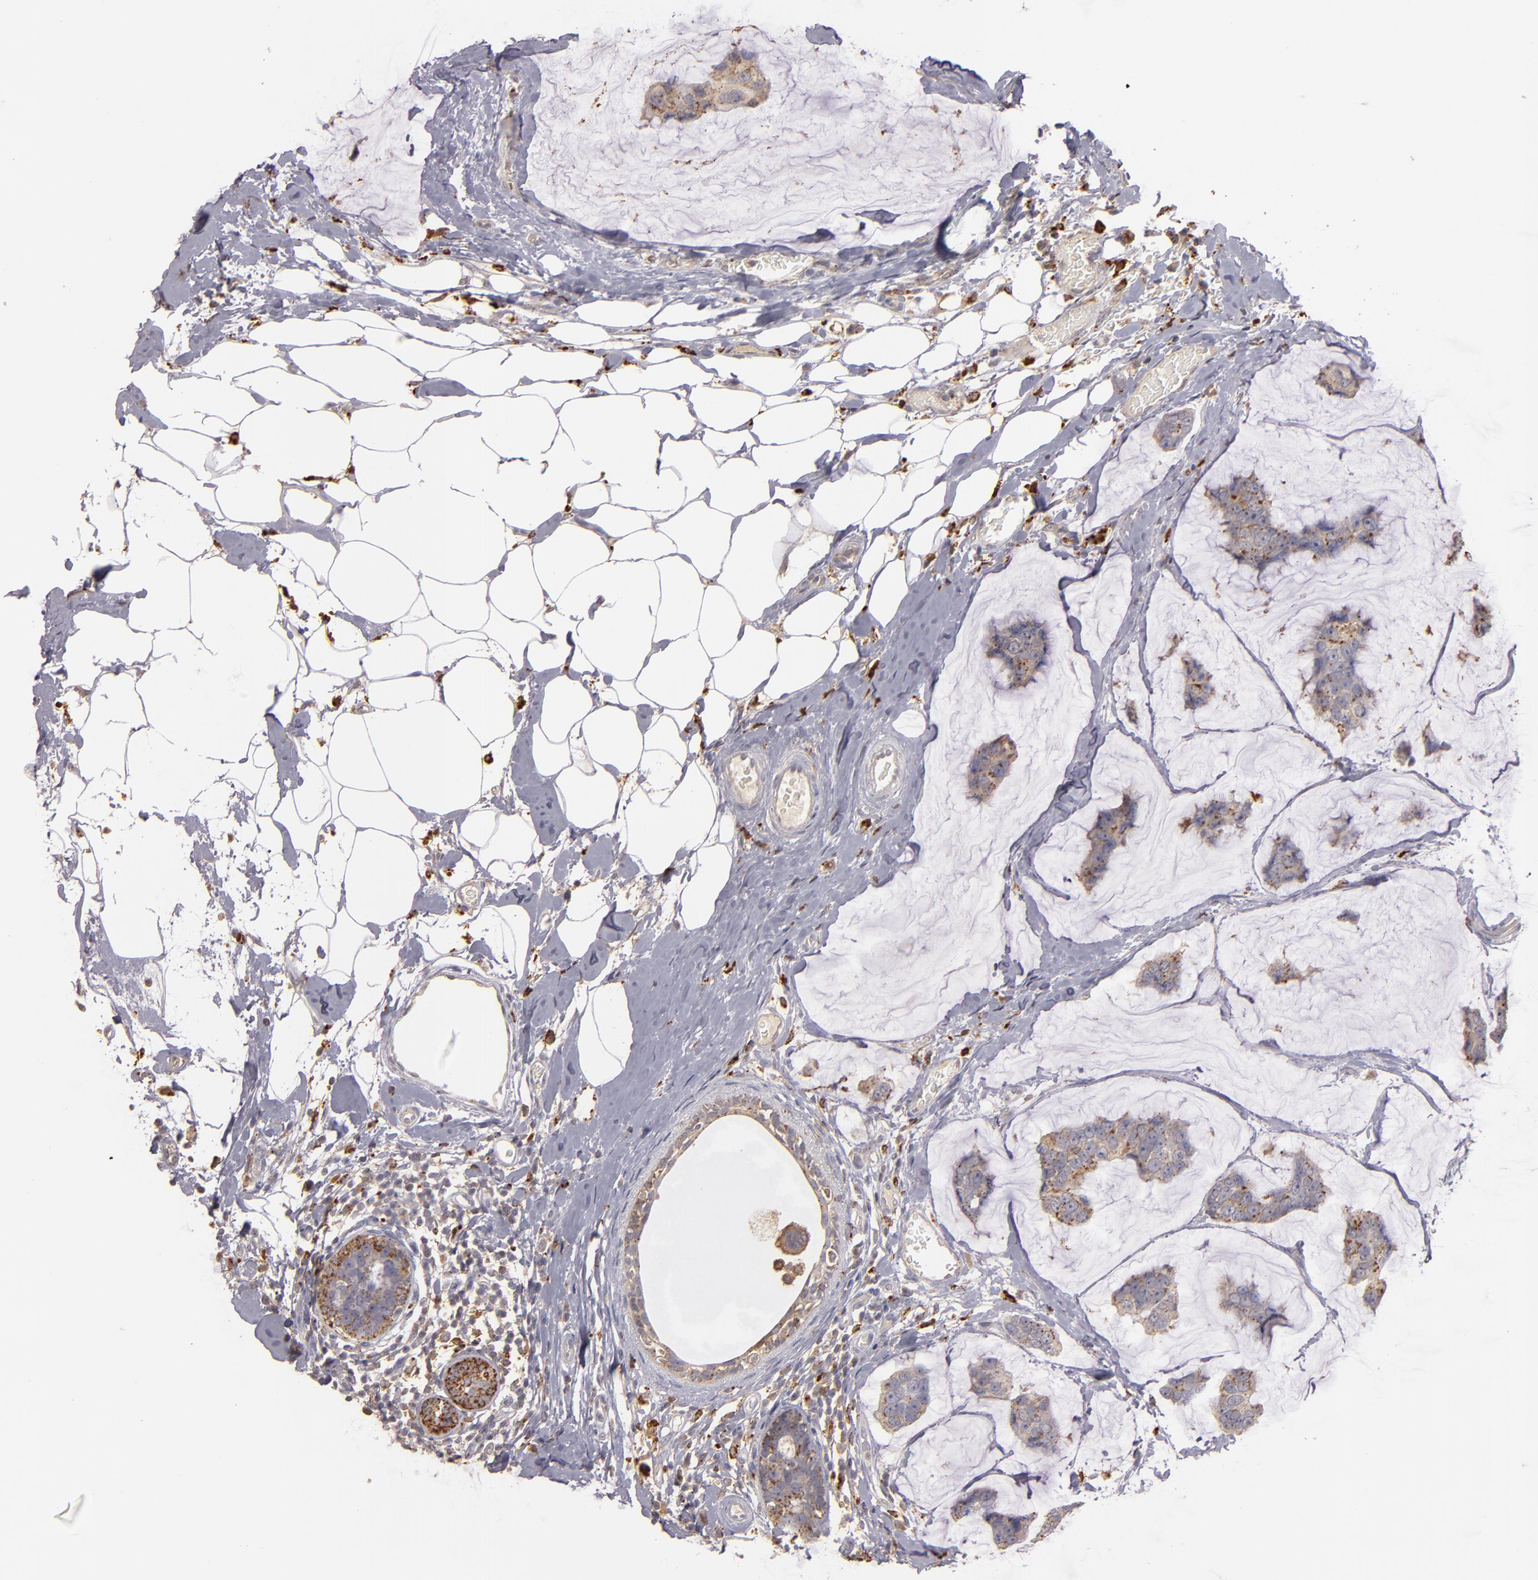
{"staining": {"intensity": "moderate", "quantity": ">75%", "location": "cytoplasmic/membranous"}, "tissue": "breast cancer", "cell_type": "Tumor cells", "image_type": "cancer", "snomed": [{"axis": "morphology", "description": "Normal tissue, NOS"}, {"axis": "morphology", "description": "Duct carcinoma"}, {"axis": "topography", "description": "Breast"}], "caption": "IHC (DAB (3,3'-diaminobenzidine)) staining of invasive ductal carcinoma (breast) displays moderate cytoplasmic/membranous protein expression in approximately >75% of tumor cells.", "gene": "TRAF1", "patient": {"sex": "female", "age": 50}}